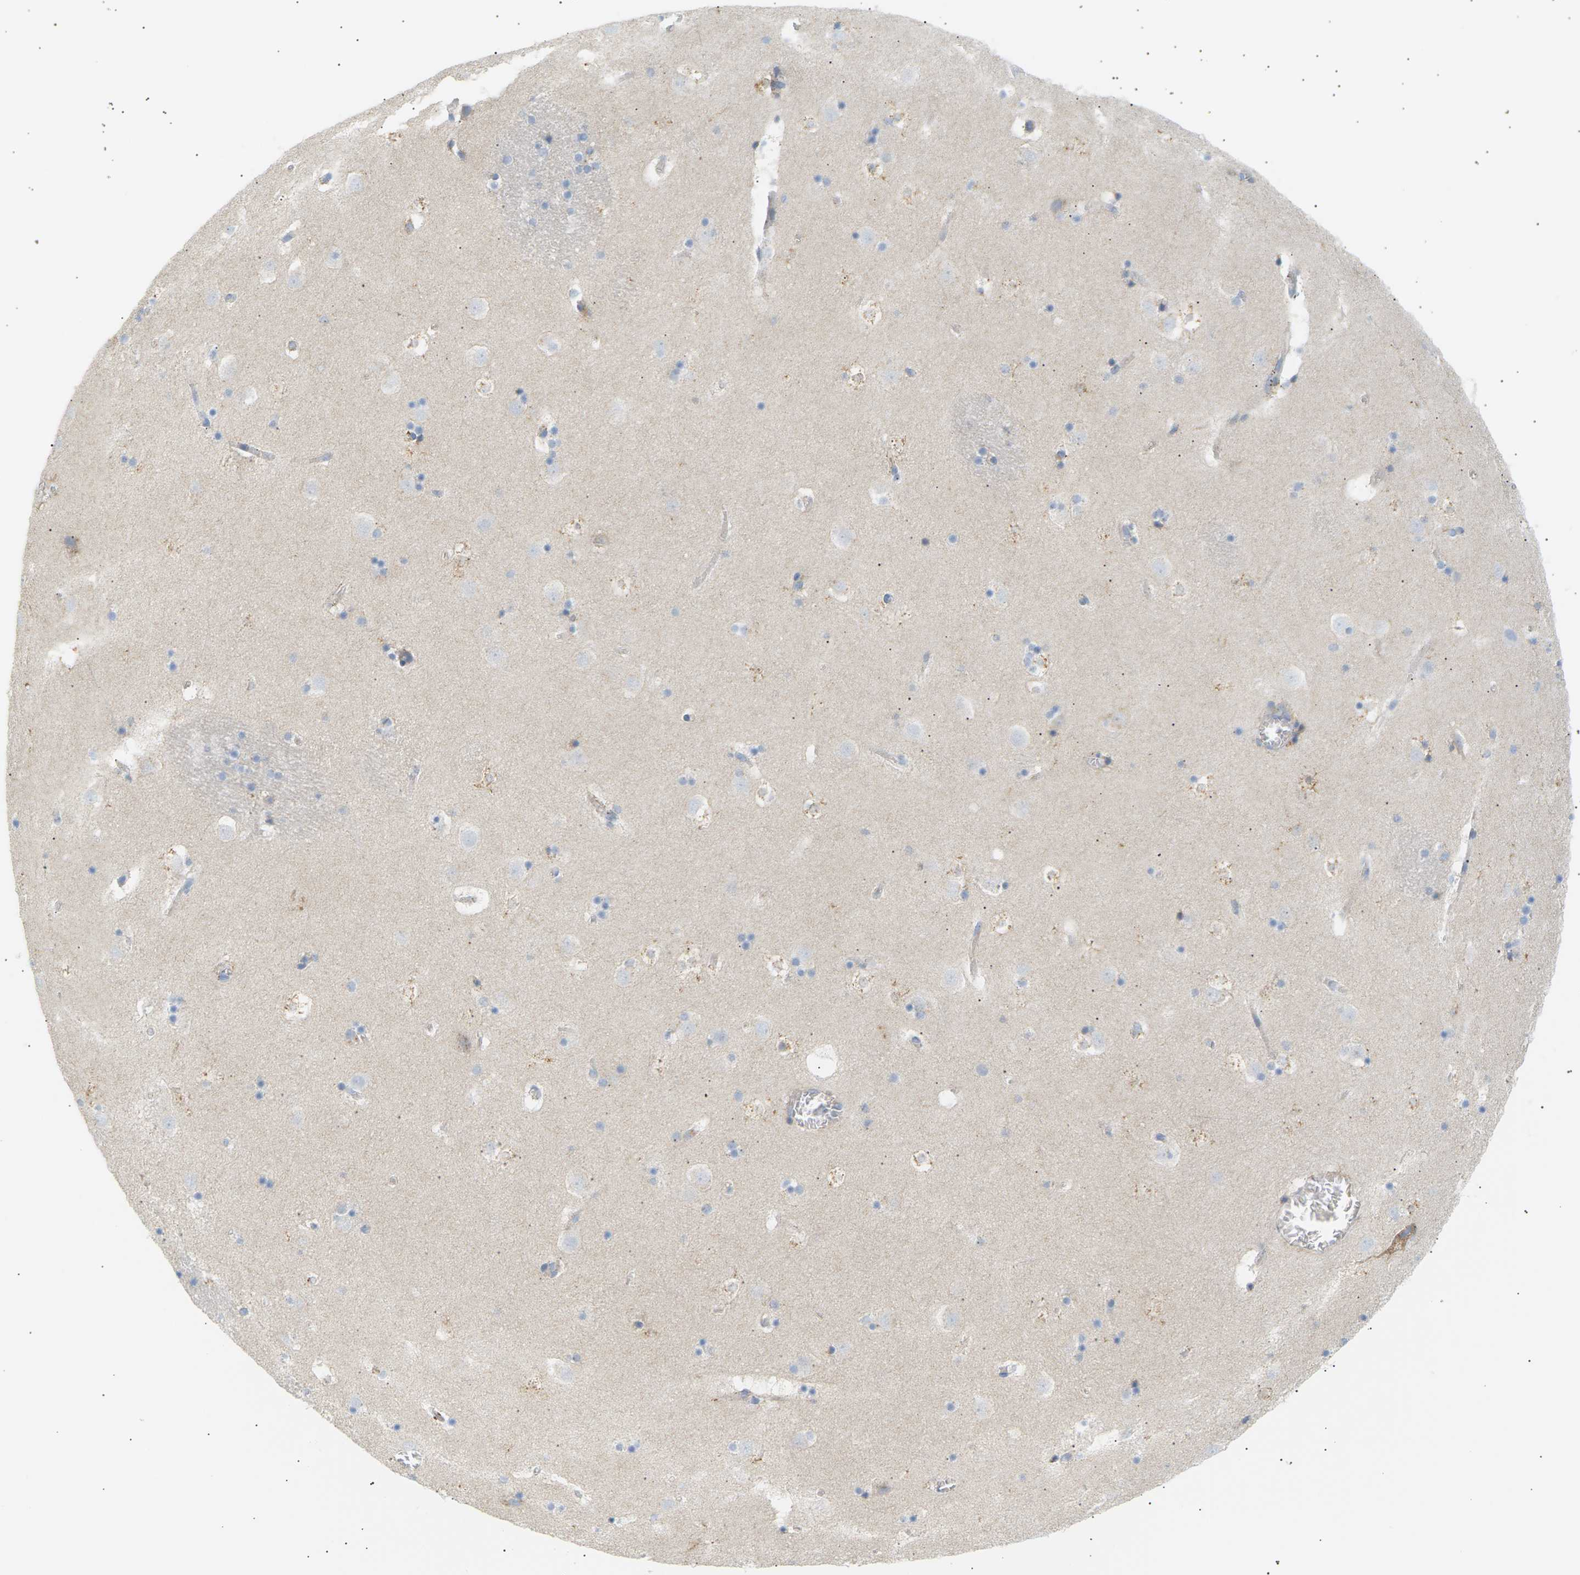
{"staining": {"intensity": "weak", "quantity": "<25%", "location": "cytoplasmic/membranous"}, "tissue": "caudate", "cell_type": "Glial cells", "image_type": "normal", "snomed": [{"axis": "morphology", "description": "Normal tissue, NOS"}, {"axis": "topography", "description": "Lateral ventricle wall"}], "caption": "Immunohistochemistry (IHC) micrograph of benign caudate: human caudate stained with DAB (3,3'-diaminobenzidine) exhibits no significant protein staining in glial cells.", "gene": "CLU", "patient": {"sex": "male", "age": 45}}